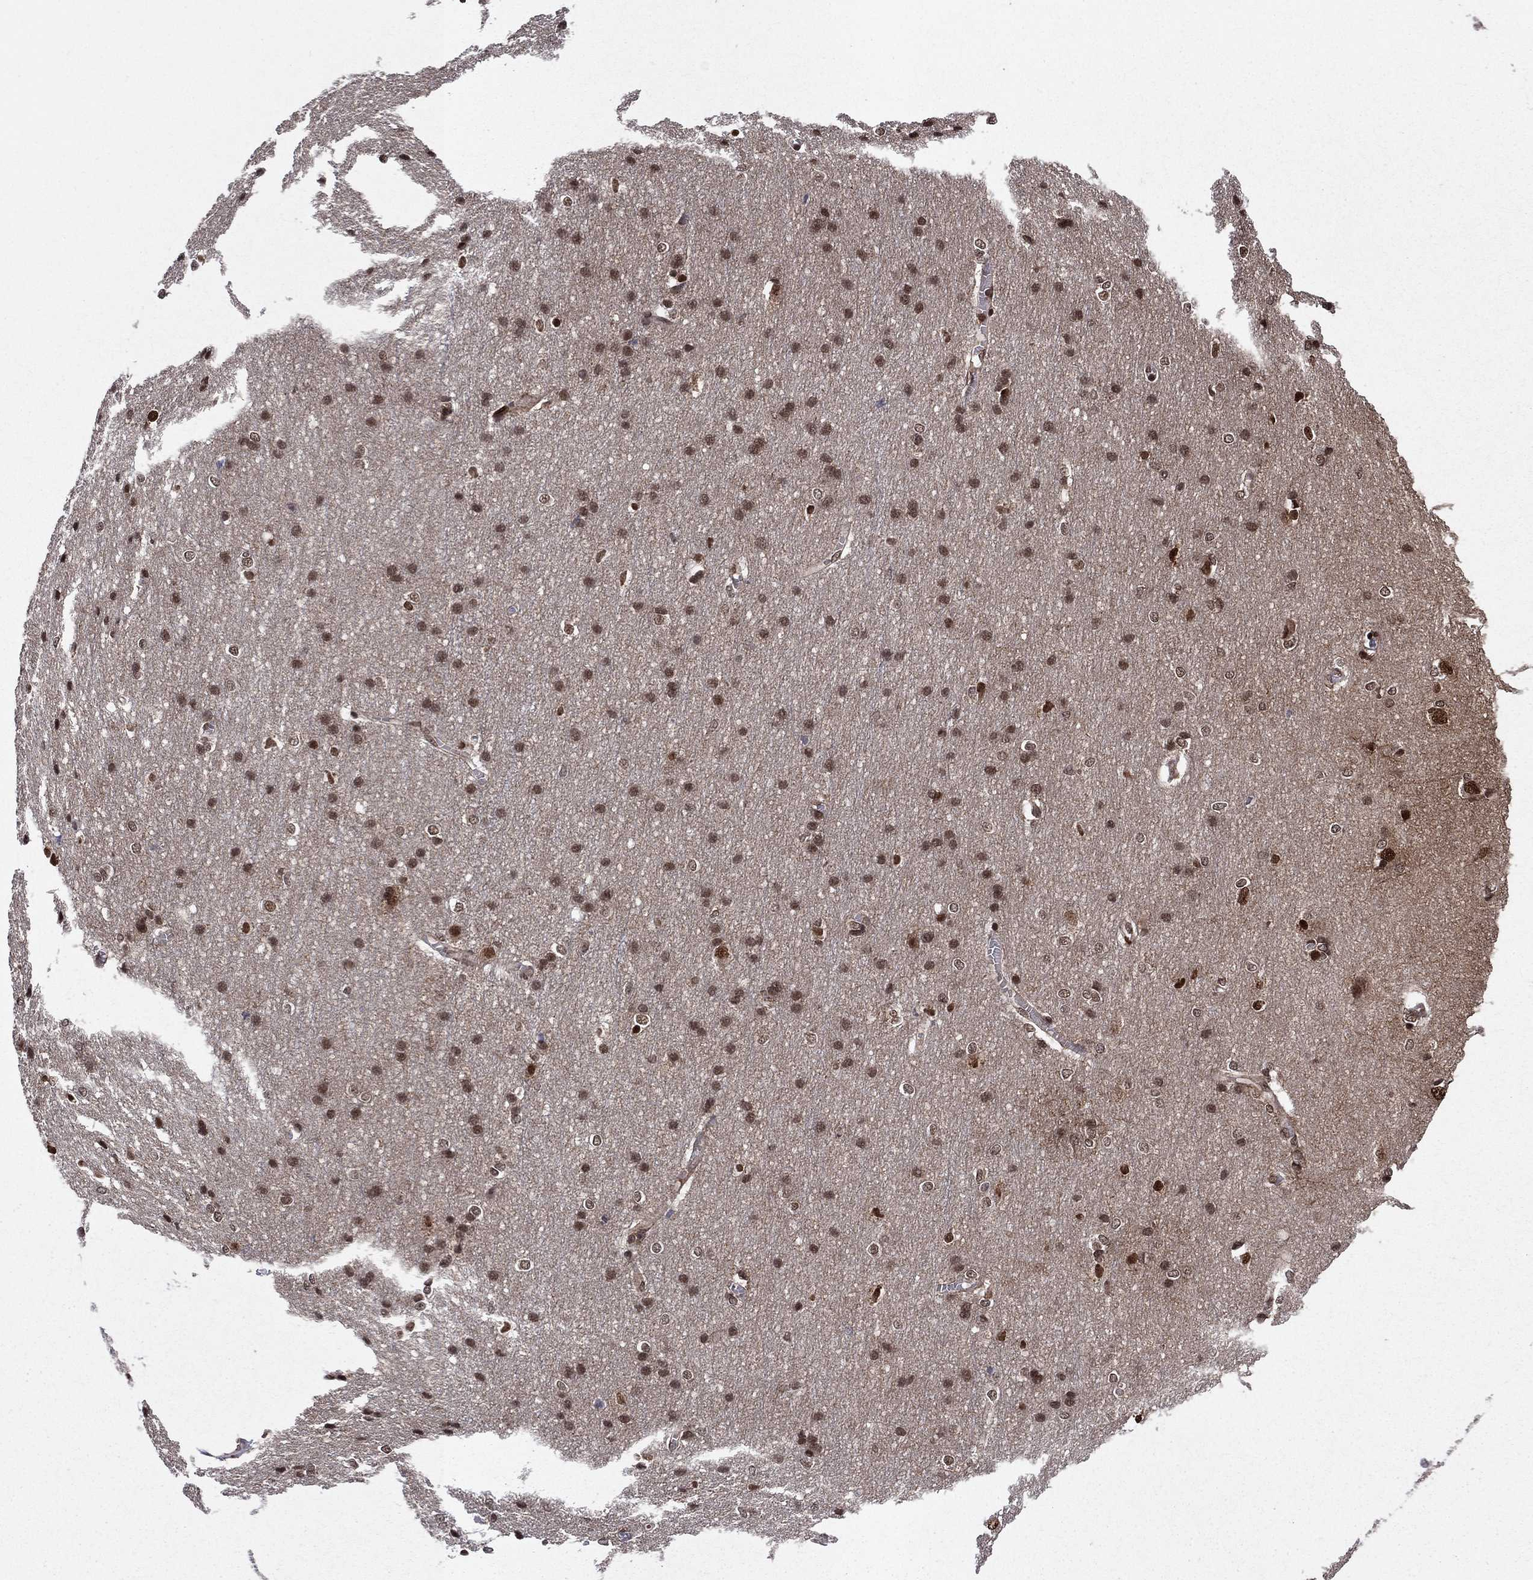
{"staining": {"intensity": "negative", "quantity": "none", "location": "none"}, "tissue": "cerebral cortex", "cell_type": "Endothelial cells", "image_type": "normal", "snomed": [{"axis": "morphology", "description": "Normal tissue, NOS"}, {"axis": "topography", "description": "Cerebral cortex"}], "caption": "Immunohistochemistry (IHC) of normal cerebral cortex shows no staining in endothelial cells. (DAB (3,3'-diaminobenzidine) immunohistochemistry visualized using brightfield microscopy, high magnification).", "gene": "SSX2IP", "patient": {"sex": "male", "age": 37}}